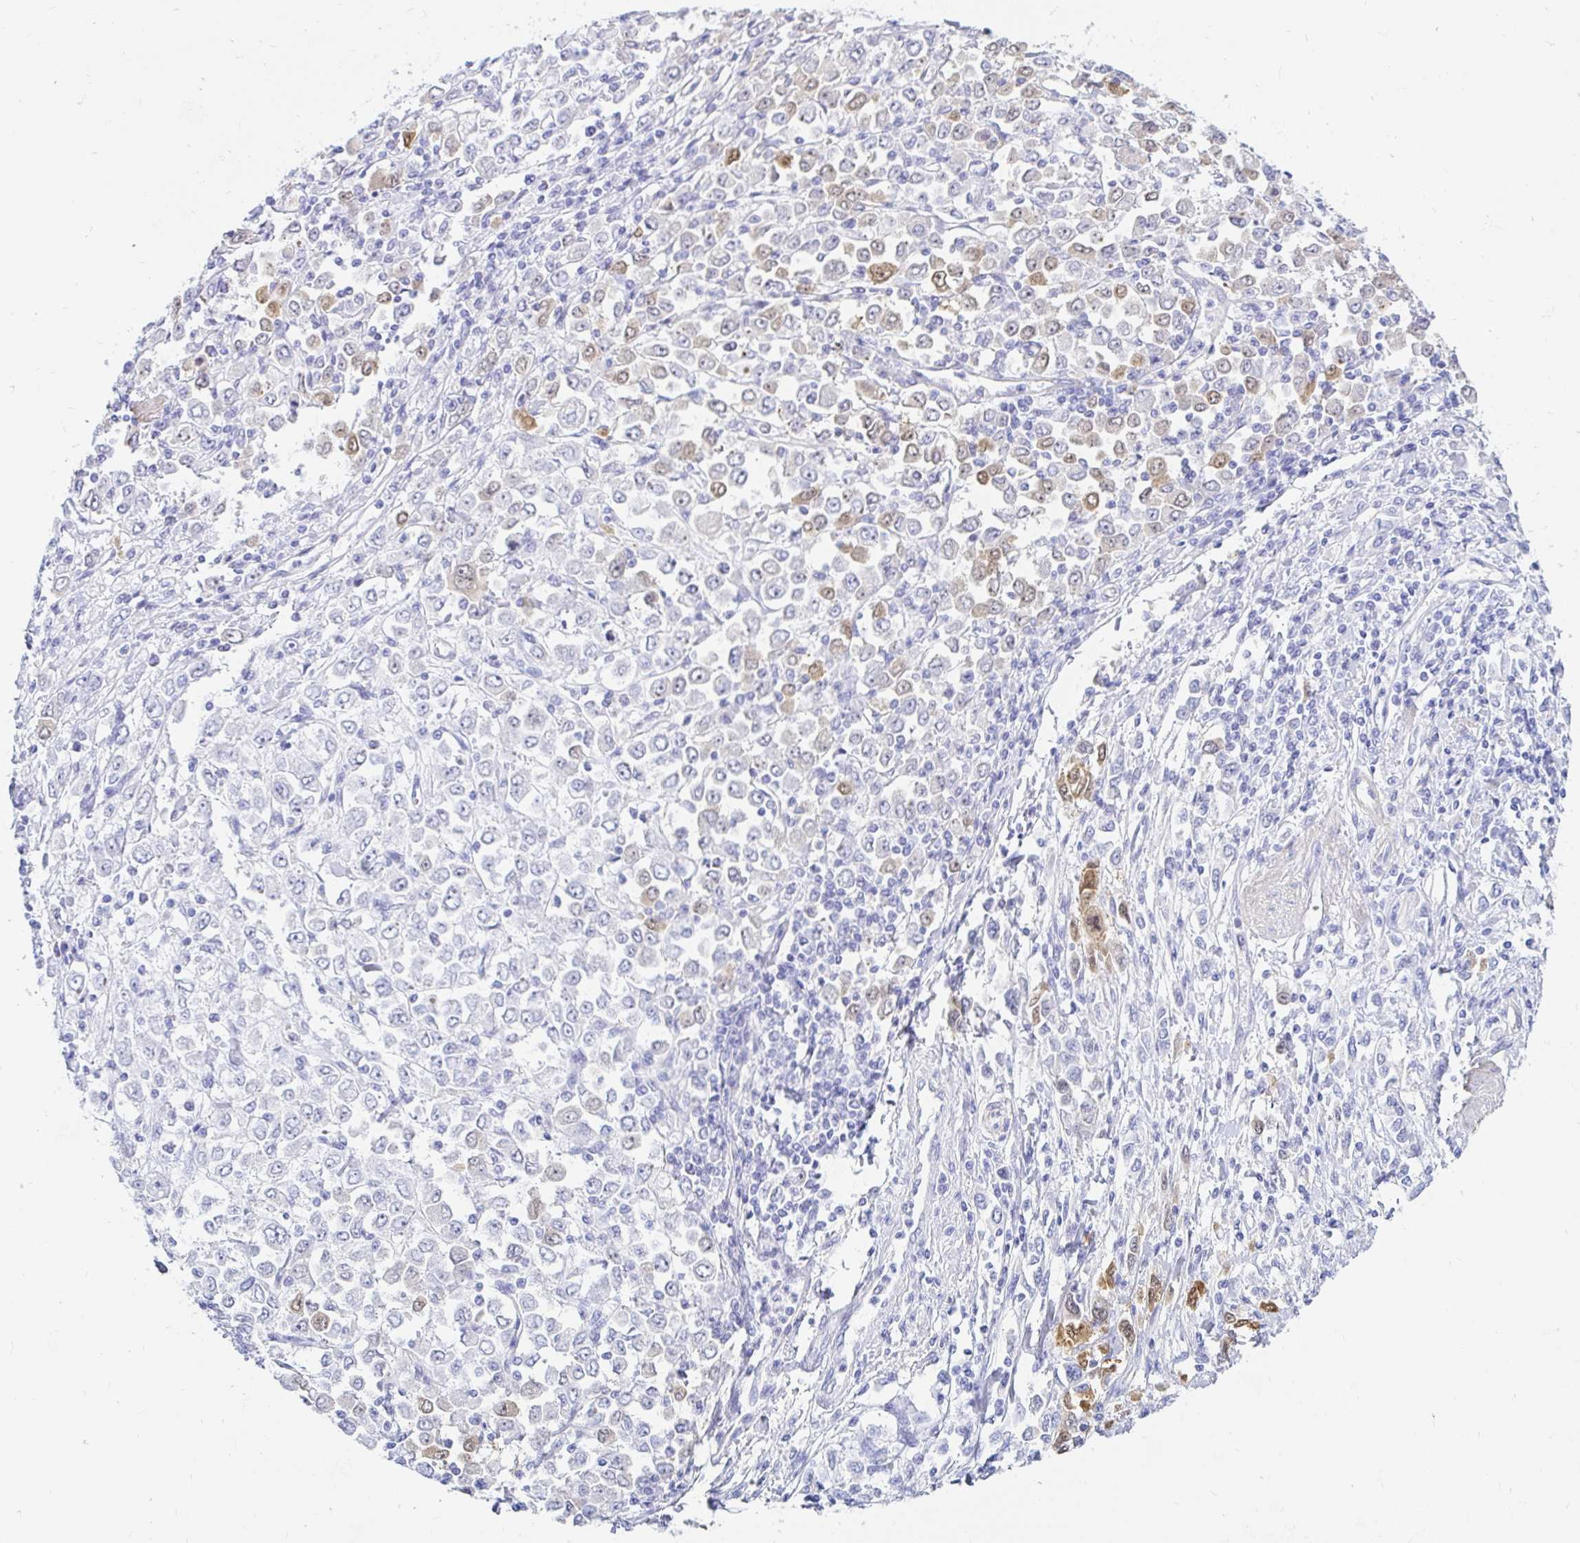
{"staining": {"intensity": "weak", "quantity": "<25%", "location": "cytoplasmic/membranous"}, "tissue": "stomach cancer", "cell_type": "Tumor cells", "image_type": "cancer", "snomed": [{"axis": "morphology", "description": "Adenocarcinoma, NOS"}, {"axis": "topography", "description": "Stomach, upper"}], "caption": "This is an immunohistochemistry micrograph of stomach cancer. There is no positivity in tumor cells.", "gene": "PPP1R1B", "patient": {"sex": "male", "age": 70}}